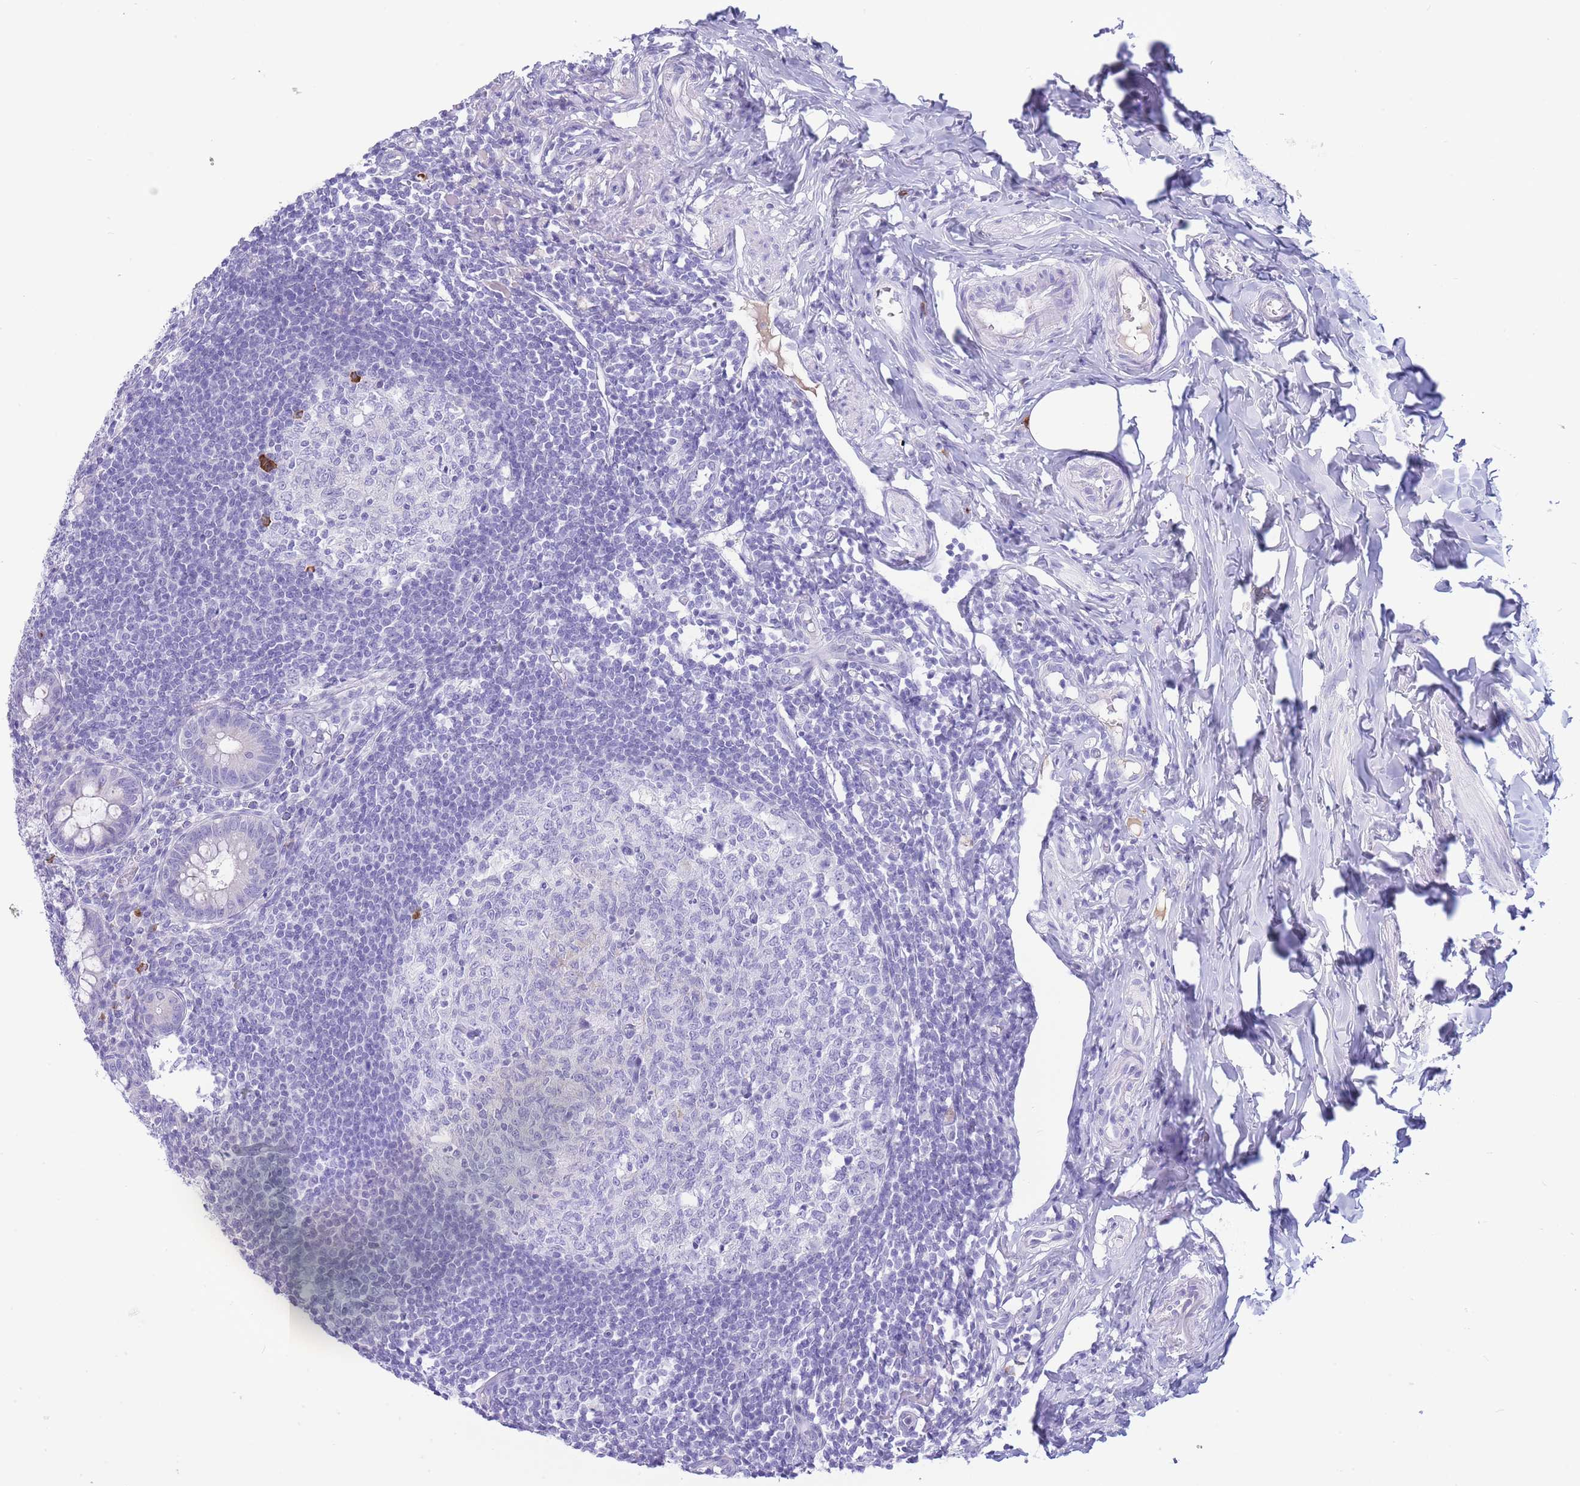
{"staining": {"intensity": "negative", "quantity": "none", "location": "none"}, "tissue": "appendix", "cell_type": "Glandular cells", "image_type": "normal", "snomed": [{"axis": "morphology", "description": "Normal tissue, NOS"}, {"axis": "topography", "description": "Appendix"}], "caption": "An image of appendix stained for a protein shows no brown staining in glandular cells. (Stains: DAB (3,3'-diaminobenzidine) immunohistochemistry with hematoxylin counter stain, Microscopy: brightfield microscopy at high magnification).", "gene": "ASAP3", "patient": {"sex": "female", "age": 33}}